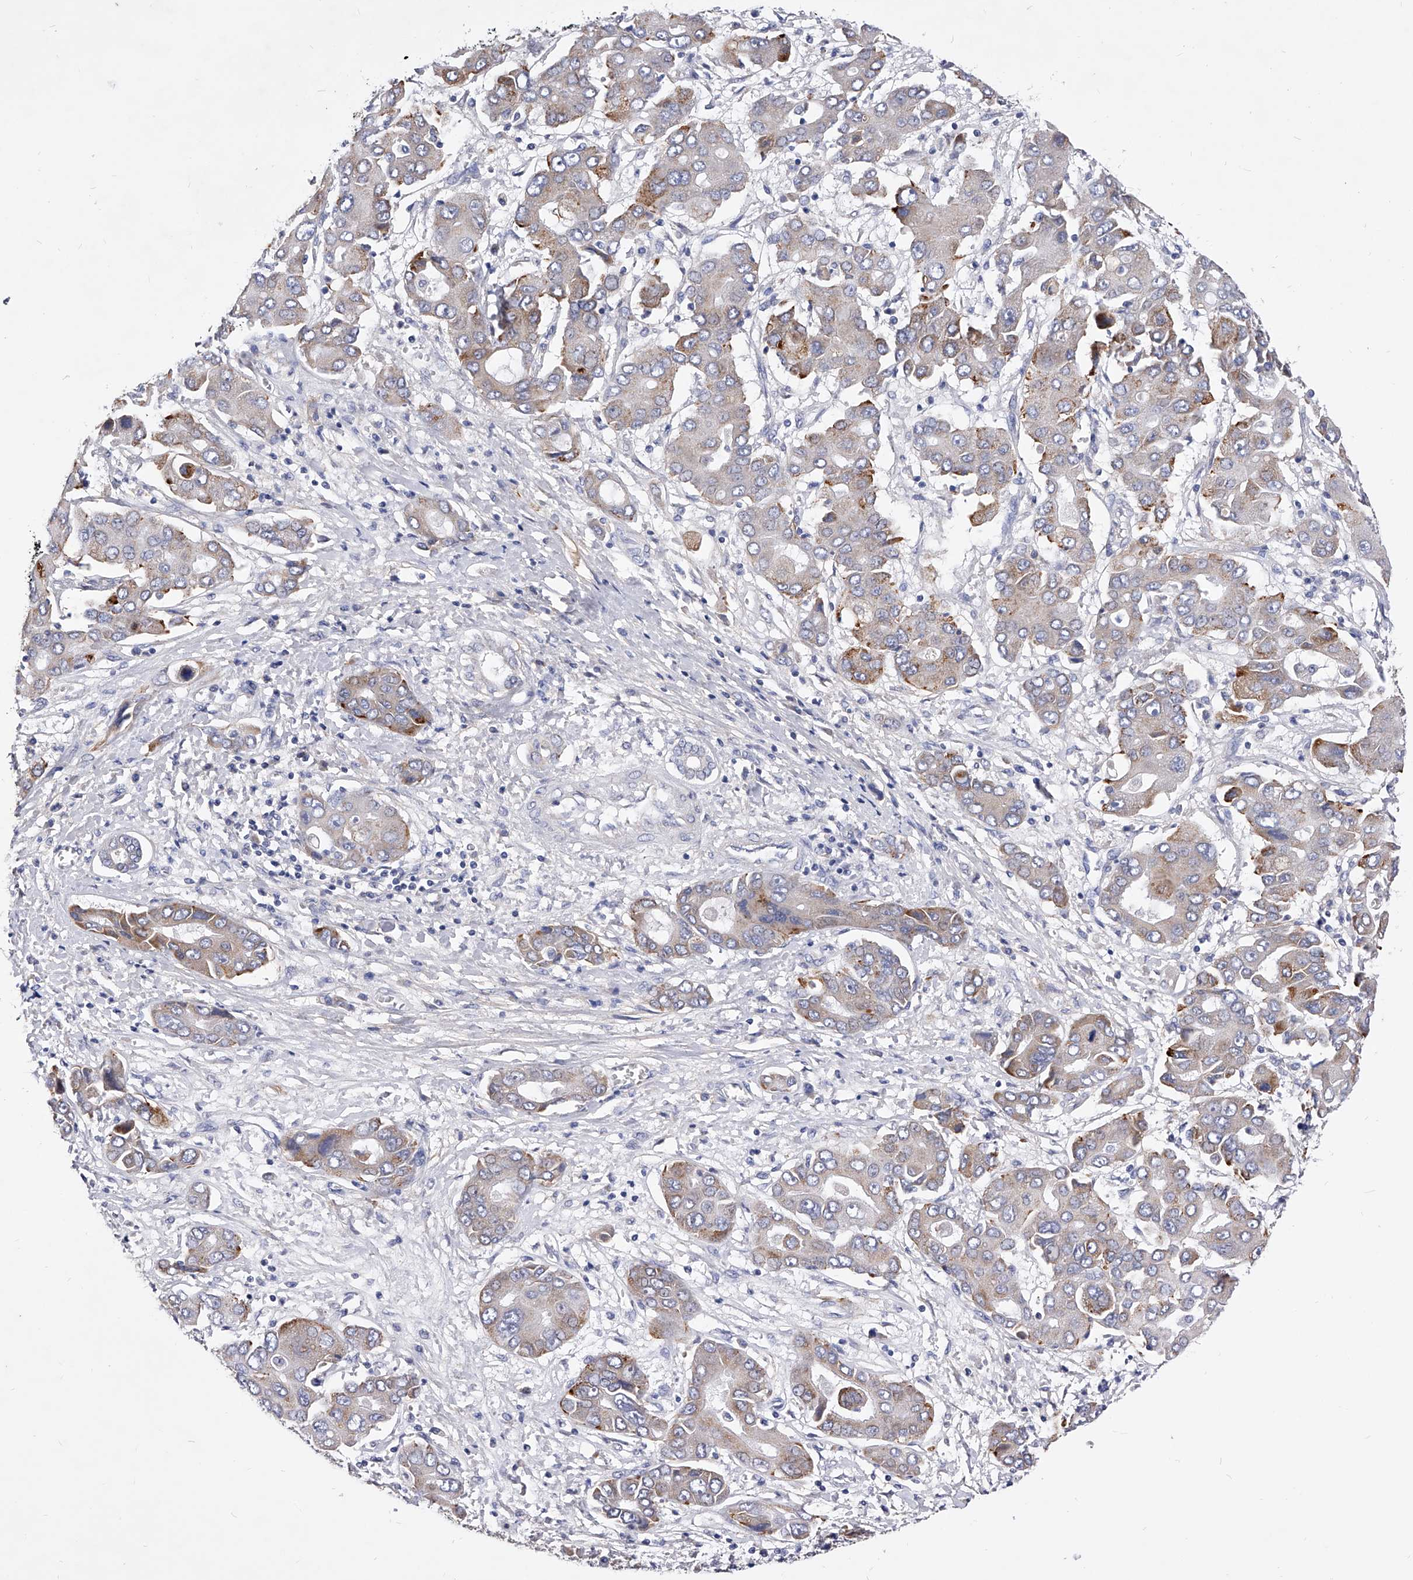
{"staining": {"intensity": "moderate", "quantity": "<25%", "location": "cytoplasmic/membranous"}, "tissue": "liver cancer", "cell_type": "Tumor cells", "image_type": "cancer", "snomed": [{"axis": "morphology", "description": "Cholangiocarcinoma"}, {"axis": "topography", "description": "Liver"}], "caption": "Protein positivity by immunohistochemistry displays moderate cytoplasmic/membranous staining in approximately <25% of tumor cells in liver cancer (cholangiocarcinoma). The staining was performed using DAB to visualize the protein expression in brown, while the nuclei were stained in blue with hematoxylin (Magnification: 20x).", "gene": "ZNF529", "patient": {"sex": "male", "age": 67}}